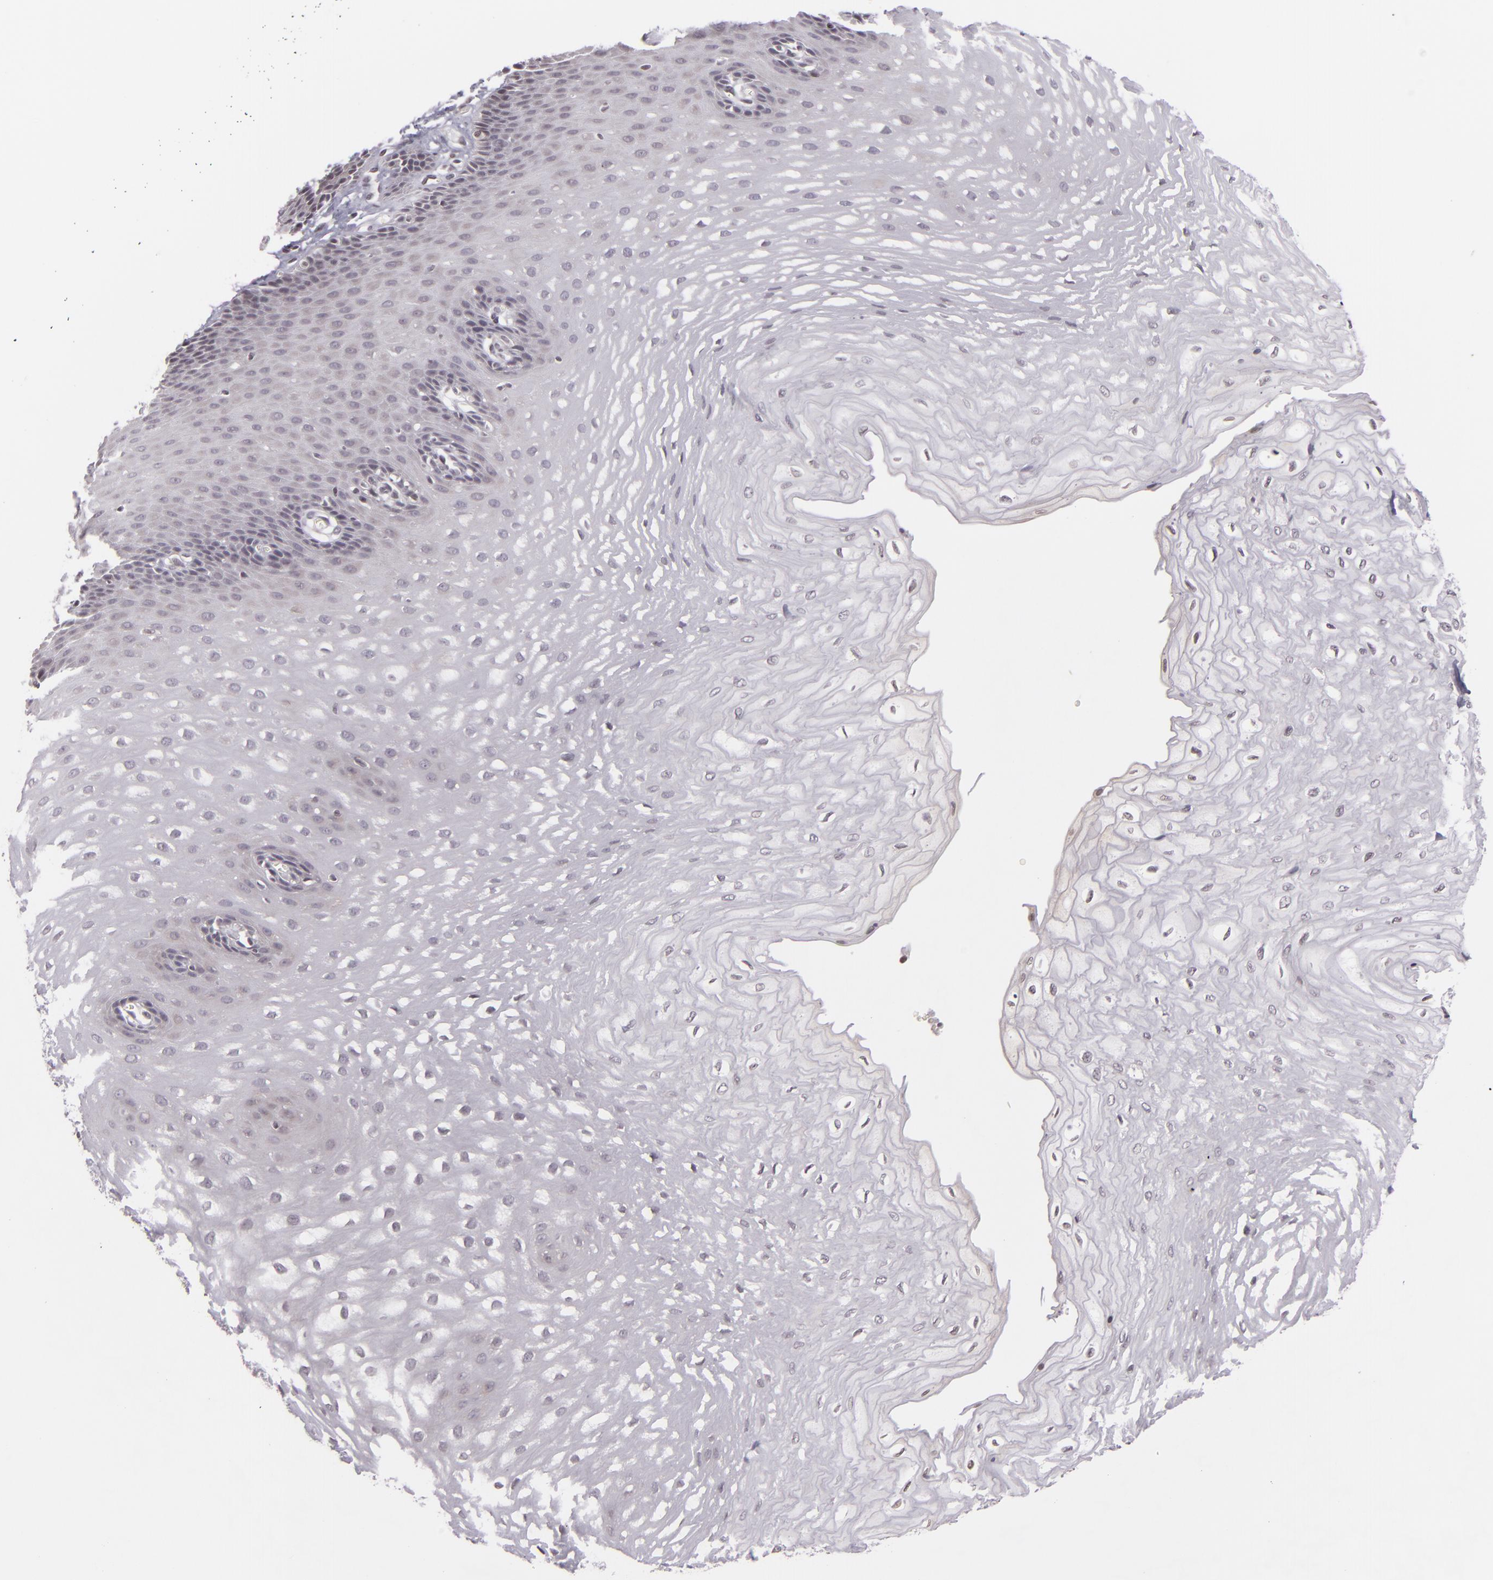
{"staining": {"intensity": "negative", "quantity": "none", "location": "none"}, "tissue": "esophagus", "cell_type": "Squamous epithelial cells", "image_type": "normal", "snomed": [{"axis": "morphology", "description": "Normal tissue, NOS"}, {"axis": "topography", "description": "Esophagus"}], "caption": "Immunohistochemical staining of benign human esophagus reveals no significant staining in squamous epithelial cells.", "gene": "AKAP6", "patient": {"sex": "male", "age": 70}}